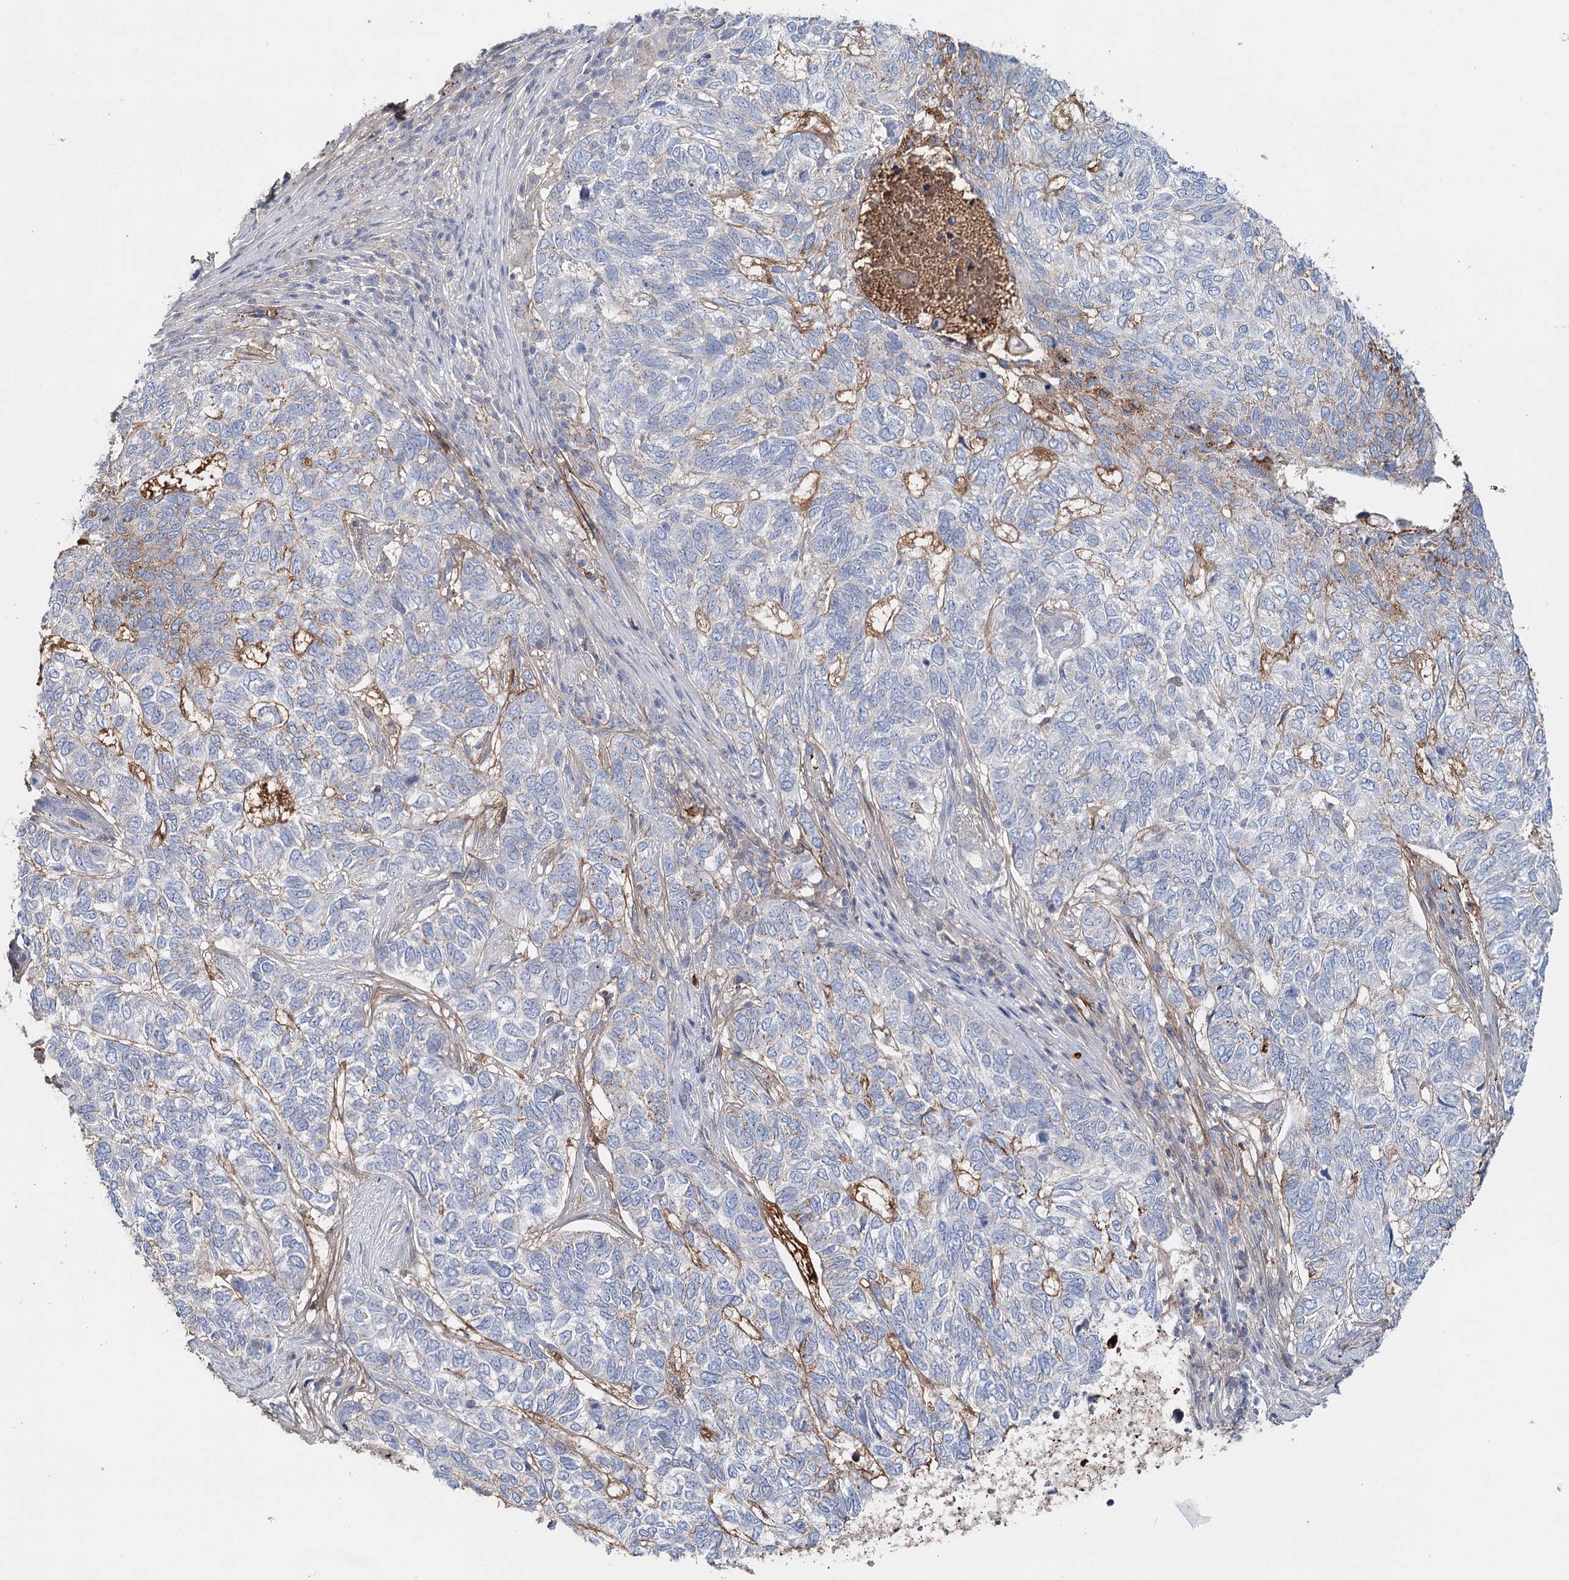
{"staining": {"intensity": "weak", "quantity": "<25%", "location": "cytoplasmic/membranous"}, "tissue": "skin cancer", "cell_type": "Tumor cells", "image_type": "cancer", "snomed": [{"axis": "morphology", "description": "Basal cell carcinoma"}, {"axis": "topography", "description": "Skin"}], "caption": "Immunohistochemistry of human skin cancer (basal cell carcinoma) exhibits no staining in tumor cells.", "gene": "ALKBH8", "patient": {"sex": "female", "age": 65}}